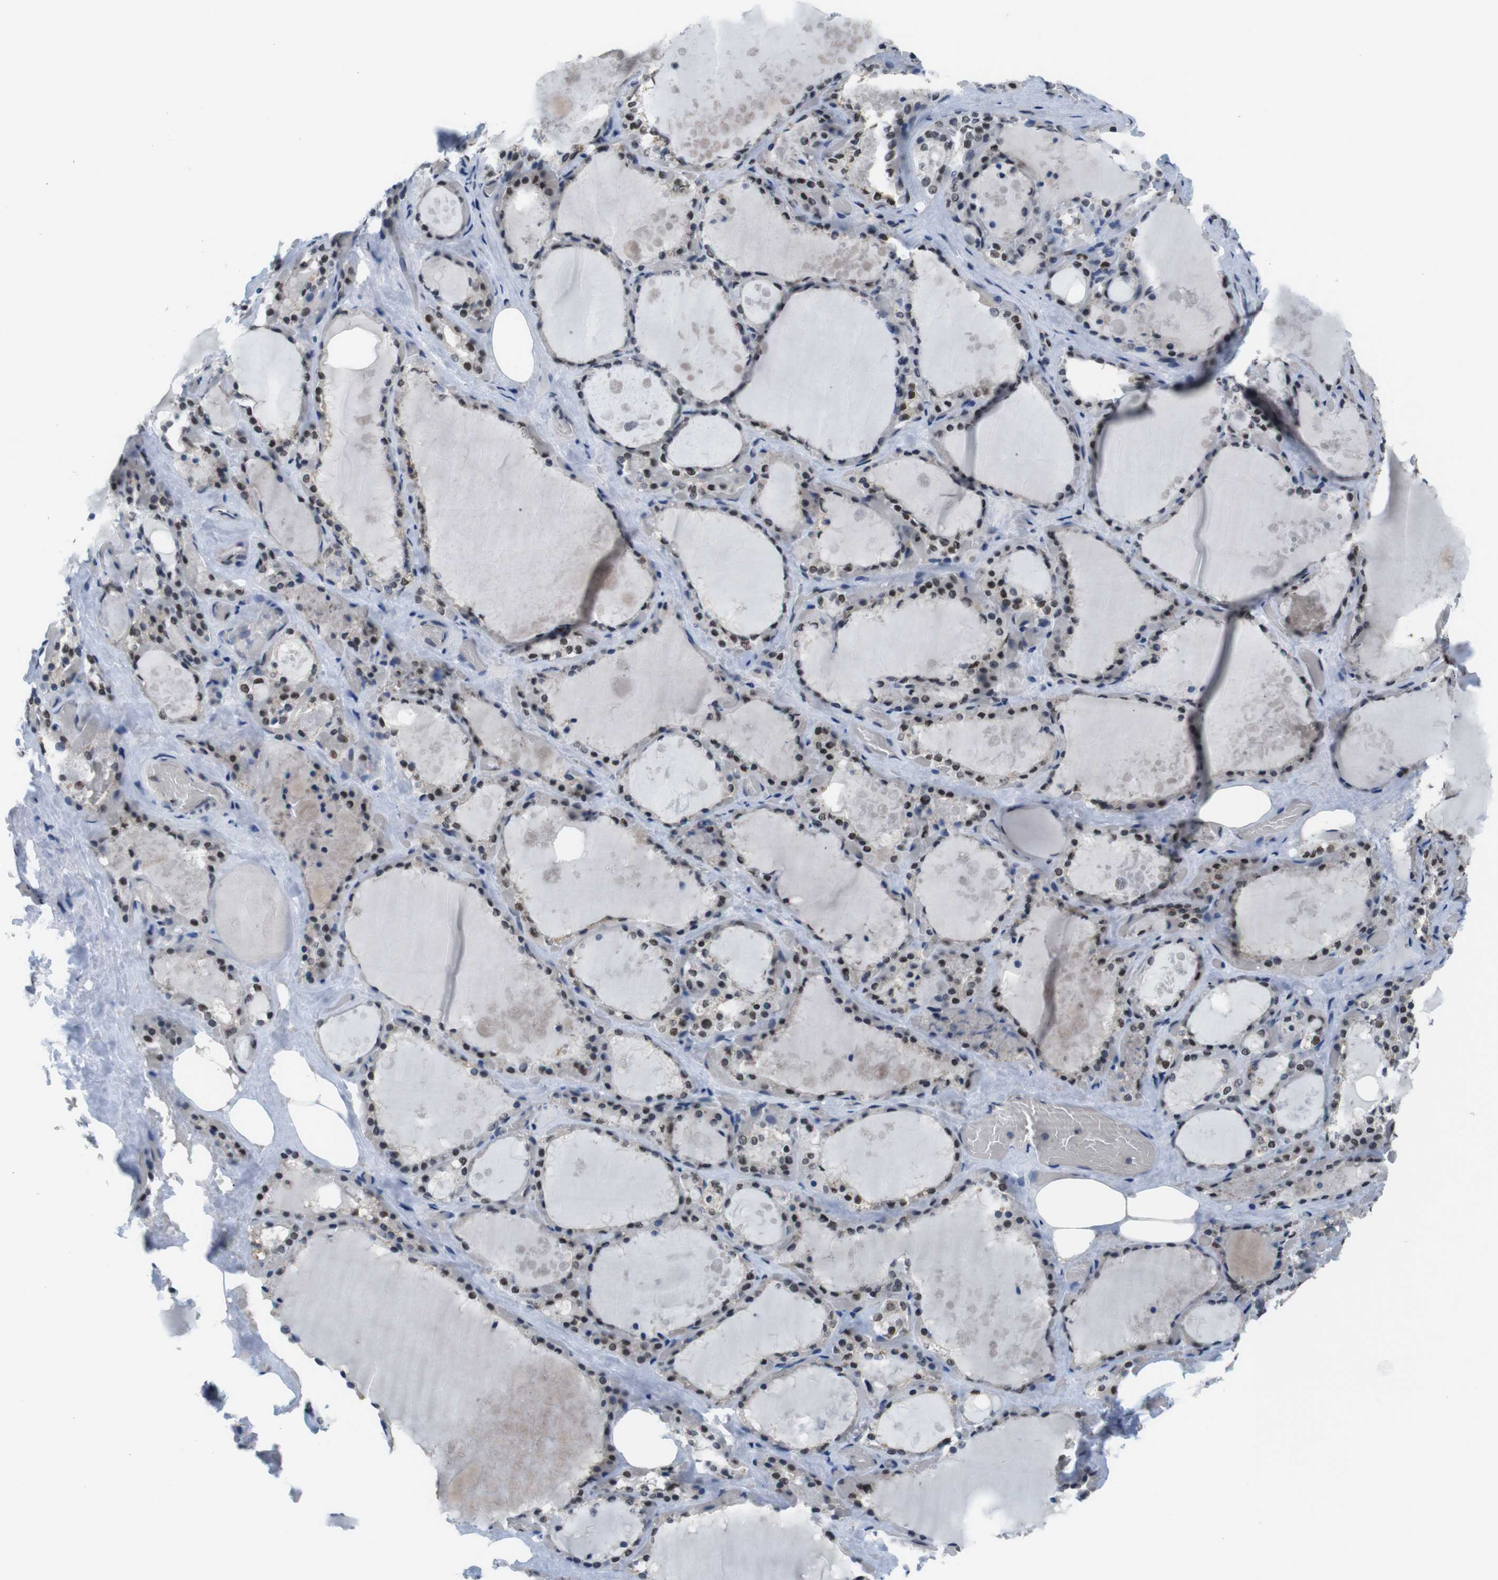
{"staining": {"intensity": "moderate", "quantity": "25%-75%", "location": "nuclear"}, "tissue": "thyroid gland", "cell_type": "Glandular cells", "image_type": "normal", "snomed": [{"axis": "morphology", "description": "Normal tissue, NOS"}, {"axis": "topography", "description": "Thyroid gland"}], "caption": "Unremarkable thyroid gland exhibits moderate nuclear expression in about 25%-75% of glandular cells.", "gene": "PSME3", "patient": {"sex": "male", "age": 61}}